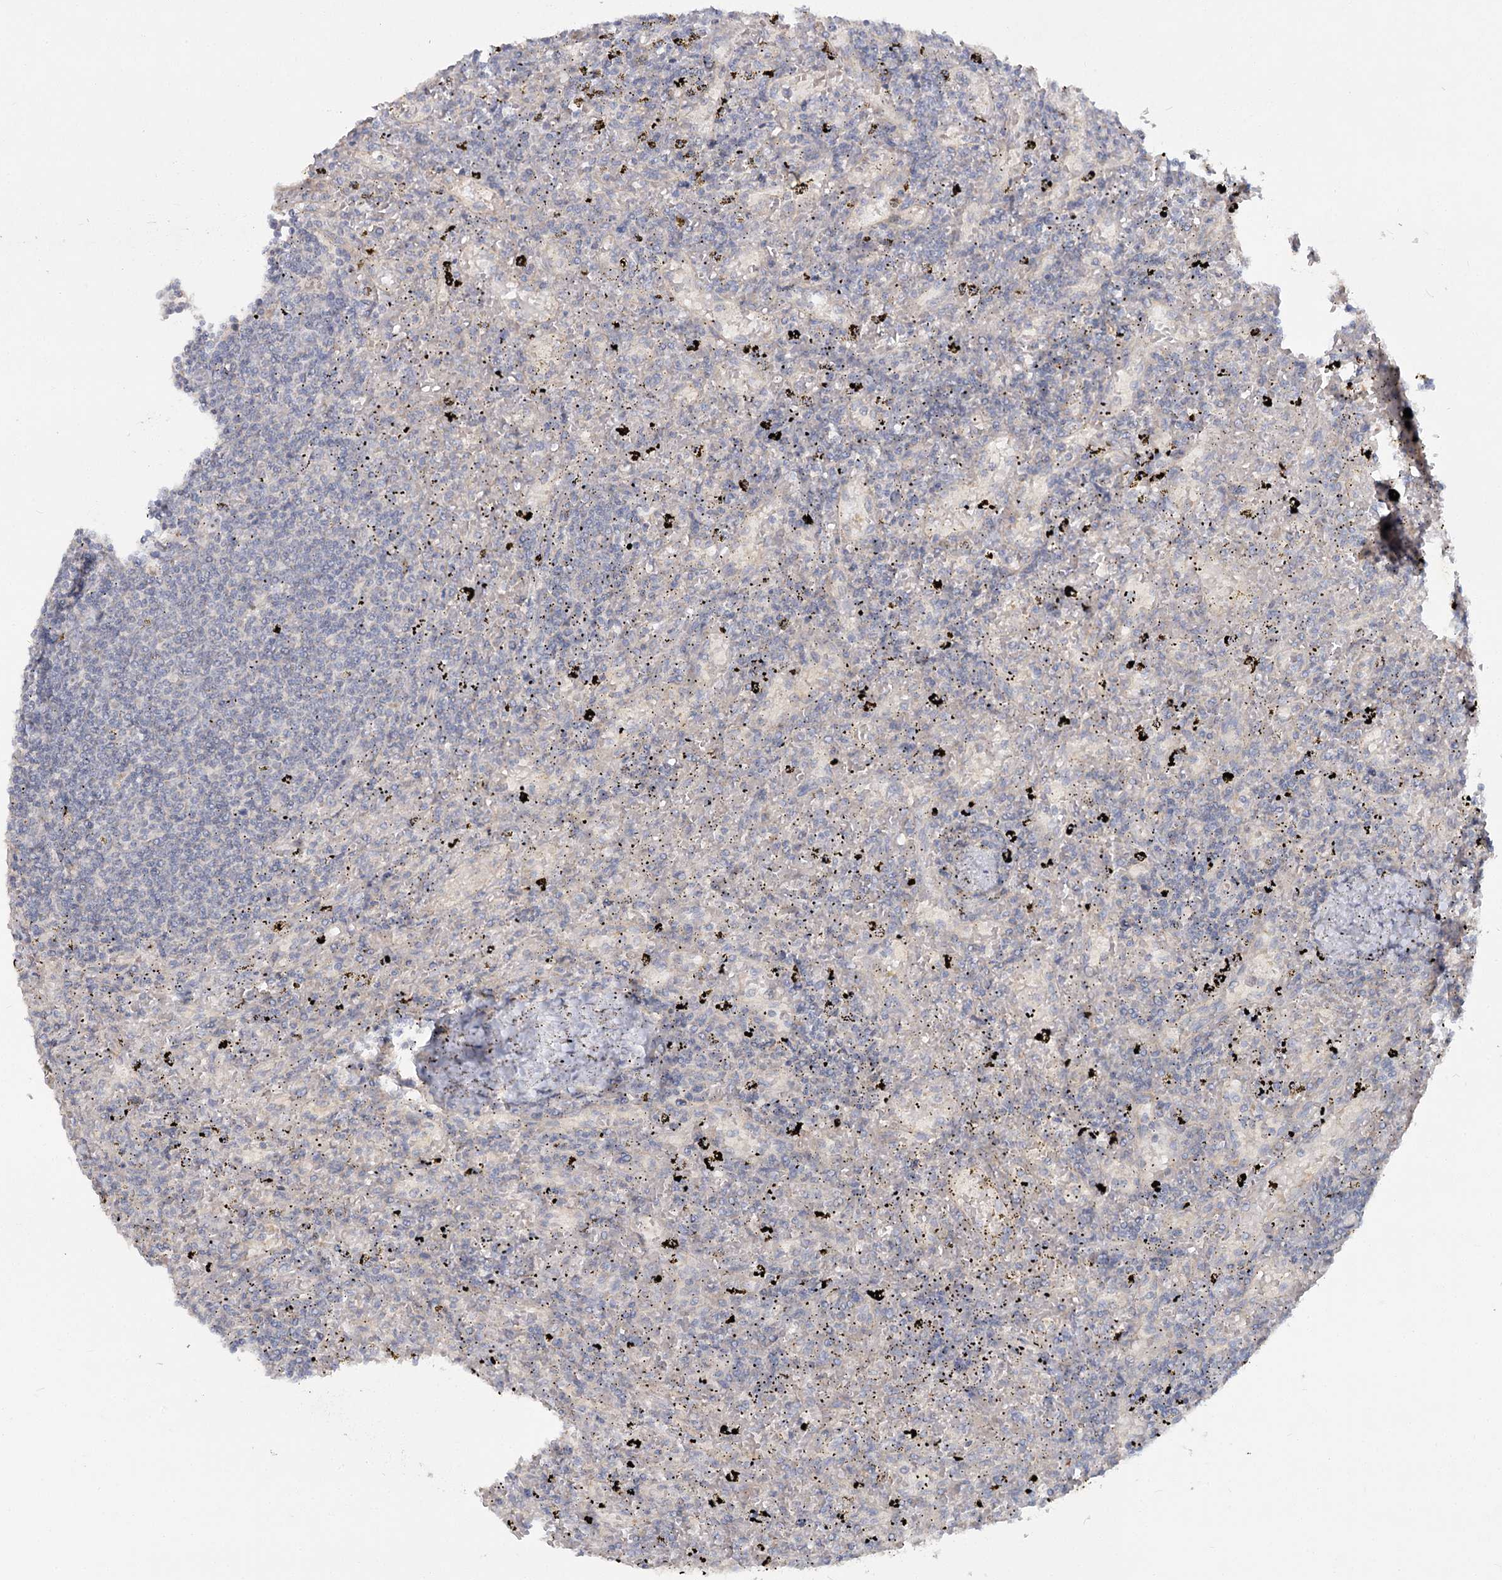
{"staining": {"intensity": "negative", "quantity": "none", "location": "none"}, "tissue": "lymphoma", "cell_type": "Tumor cells", "image_type": "cancer", "snomed": [{"axis": "morphology", "description": "Malignant lymphoma, non-Hodgkin's type, Low grade"}, {"axis": "topography", "description": "Spleen"}], "caption": "Immunohistochemistry micrograph of neoplastic tissue: malignant lymphoma, non-Hodgkin's type (low-grade) stained with DAB reveals no significant protein expression in tumor cells.", "gene": "ANGPTL5", "patient": {"sex": "male", "age": 76}}